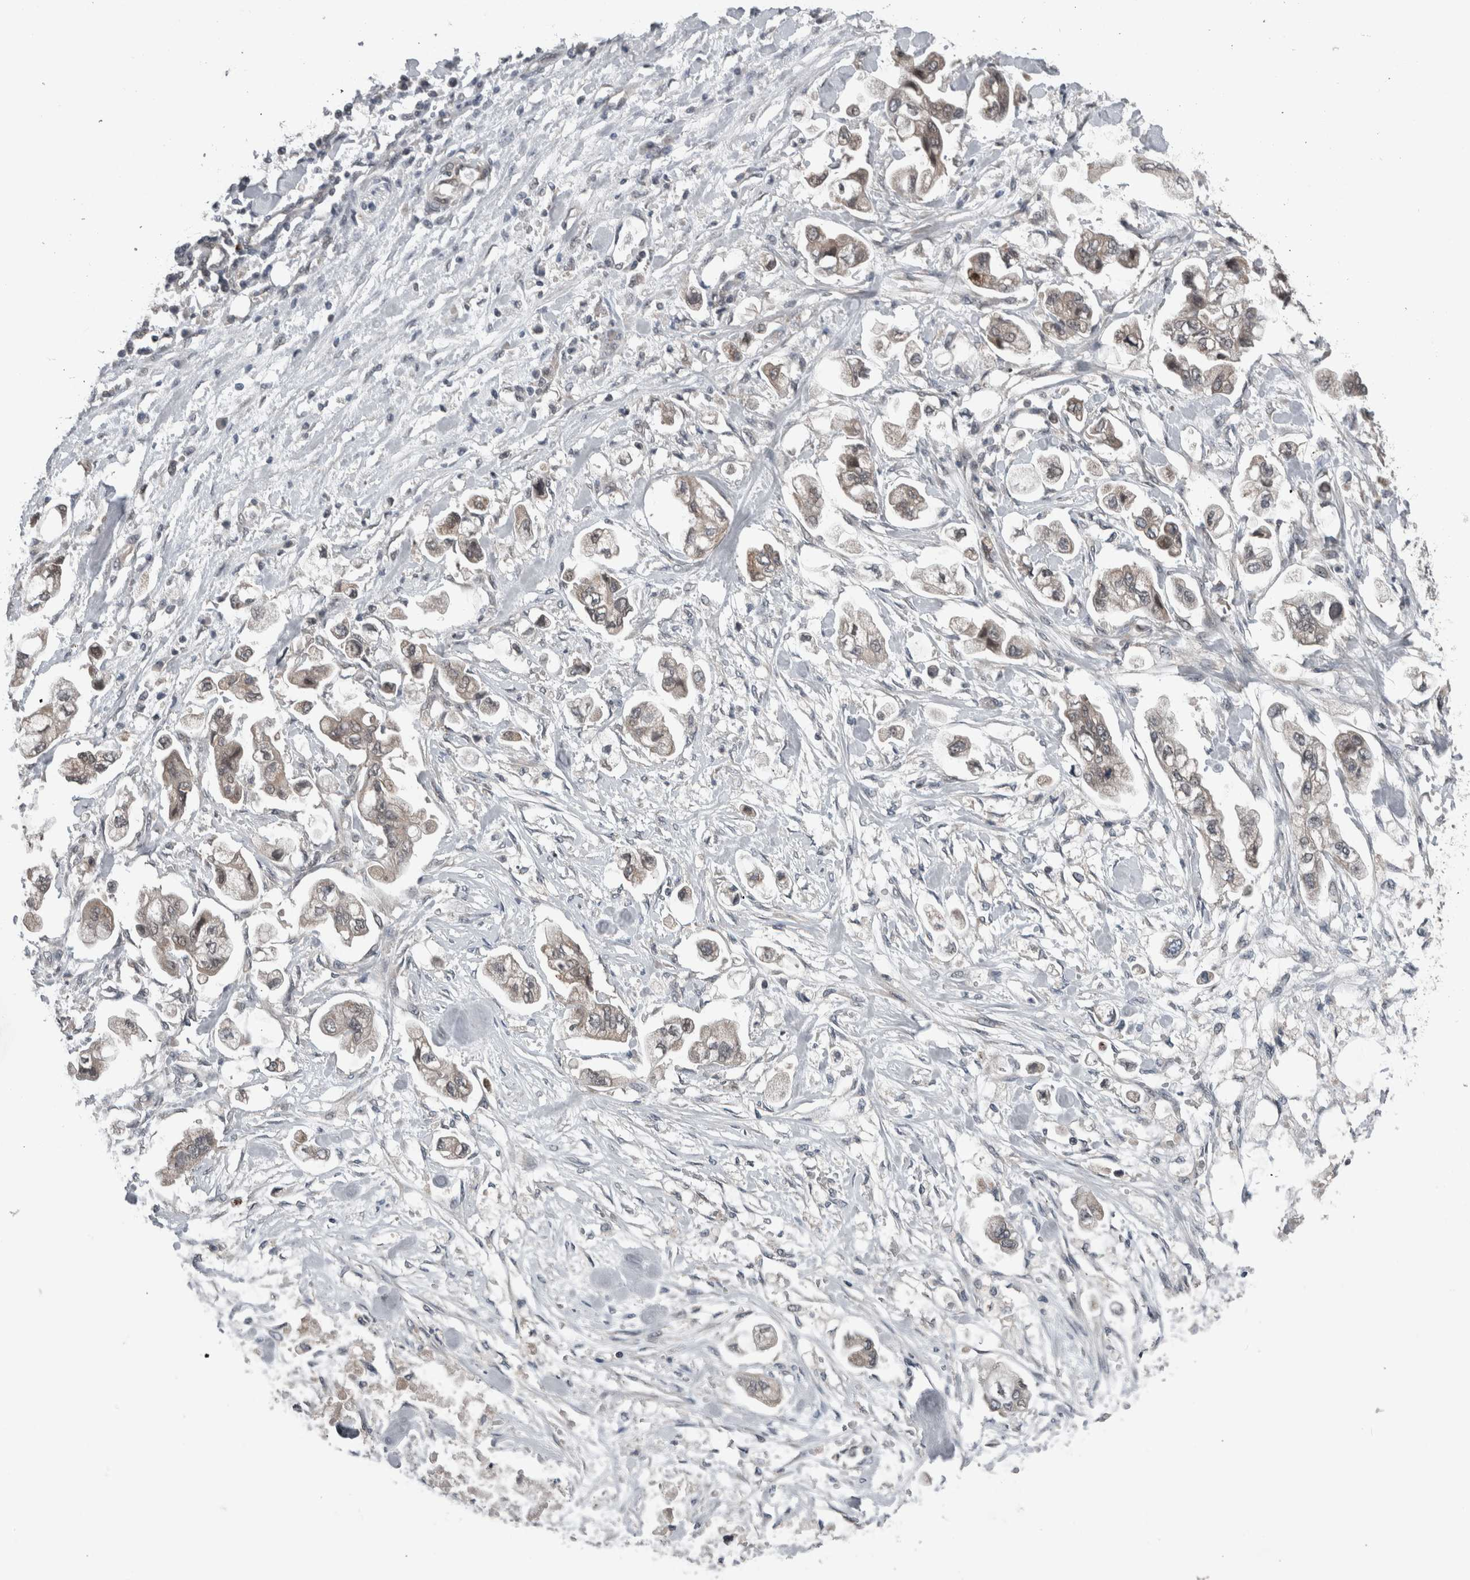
{"staining": {"intensity": "weak", "quantity": "<25%", "location": "cytoplasmic/membranous"}, "tissue": "stomach cancer", "cell_type": "Tumor cells", "image_type": "cancer", "snomed": [{"axis": "morphology", "description": "Normal tissue, NOS"}, {"axis": "morphology", "description": "Adenocarcinoma, NOS"}, {"axis": "topography", "description": "Stomach"}], "caption": "Protein analysis of adenocarcinoma (stomach) demonstrates no significant positivity in tumor cells. (Stains: DAB immunohistochemistry with hematoxylin counter stain, Microscopy: brightfield microscopy at high magnification).", "gene": "ENY2", "patient": {"sex": "male", "age": 62}}